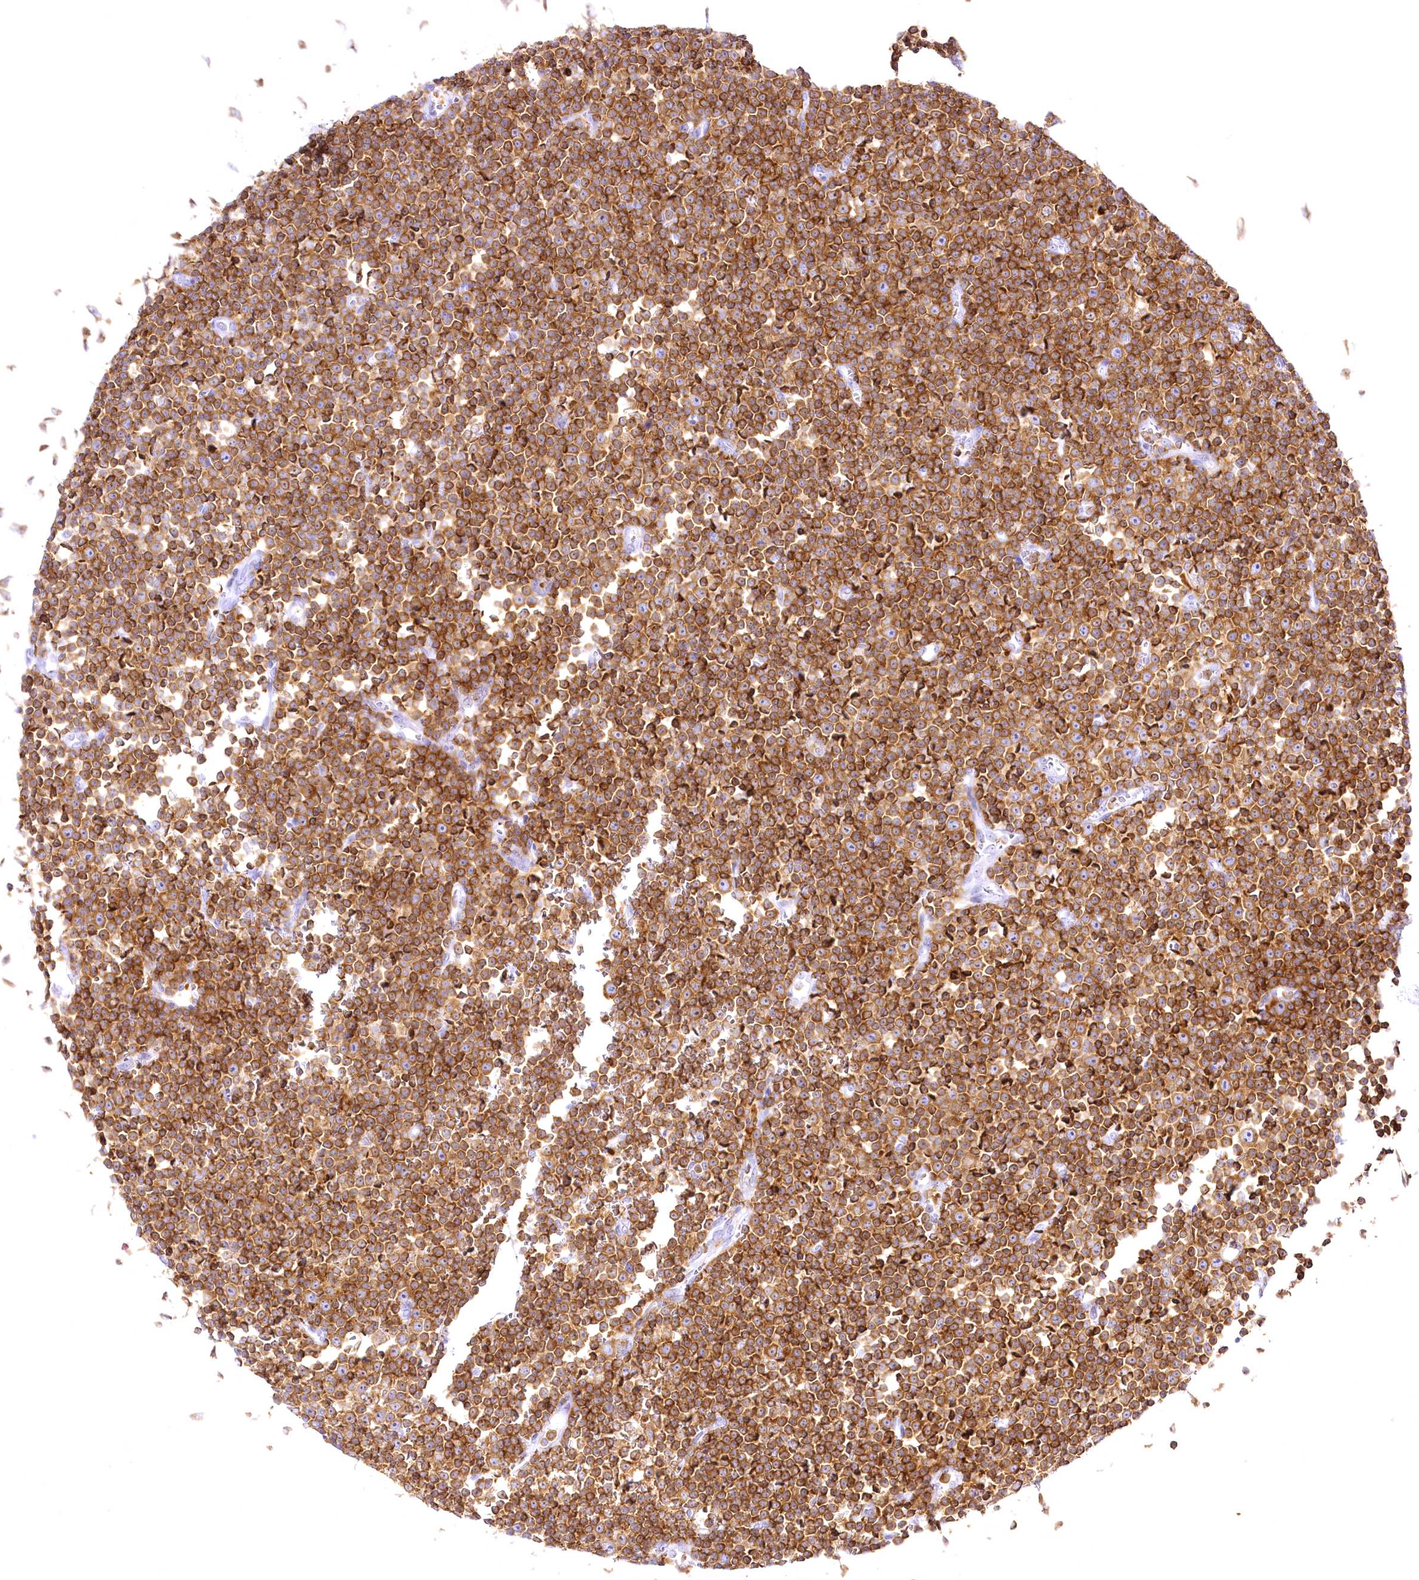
{"staining": {"intensity": "strong", "quantity": ">75%", "location": "cytoplasmic/membranous"}, "tissue": "lymphoma", "cell_type": "Tumor cells", "image_type": "cancer", "snomed": [{"axis": "morphology", "description": "Malignant lymphoma, non-Hodgkin's type, Low grade"}, {"axis": "topography", "description": "Lymph node"}], "caption": "This is a micrograph of immunohistochemistry staining of lymphoma, which shows strong expression in the cytoplasmic/membranous of tumor cells.", "gene": "DOCK2", "patient": {"sex": "female", "age": 67}}